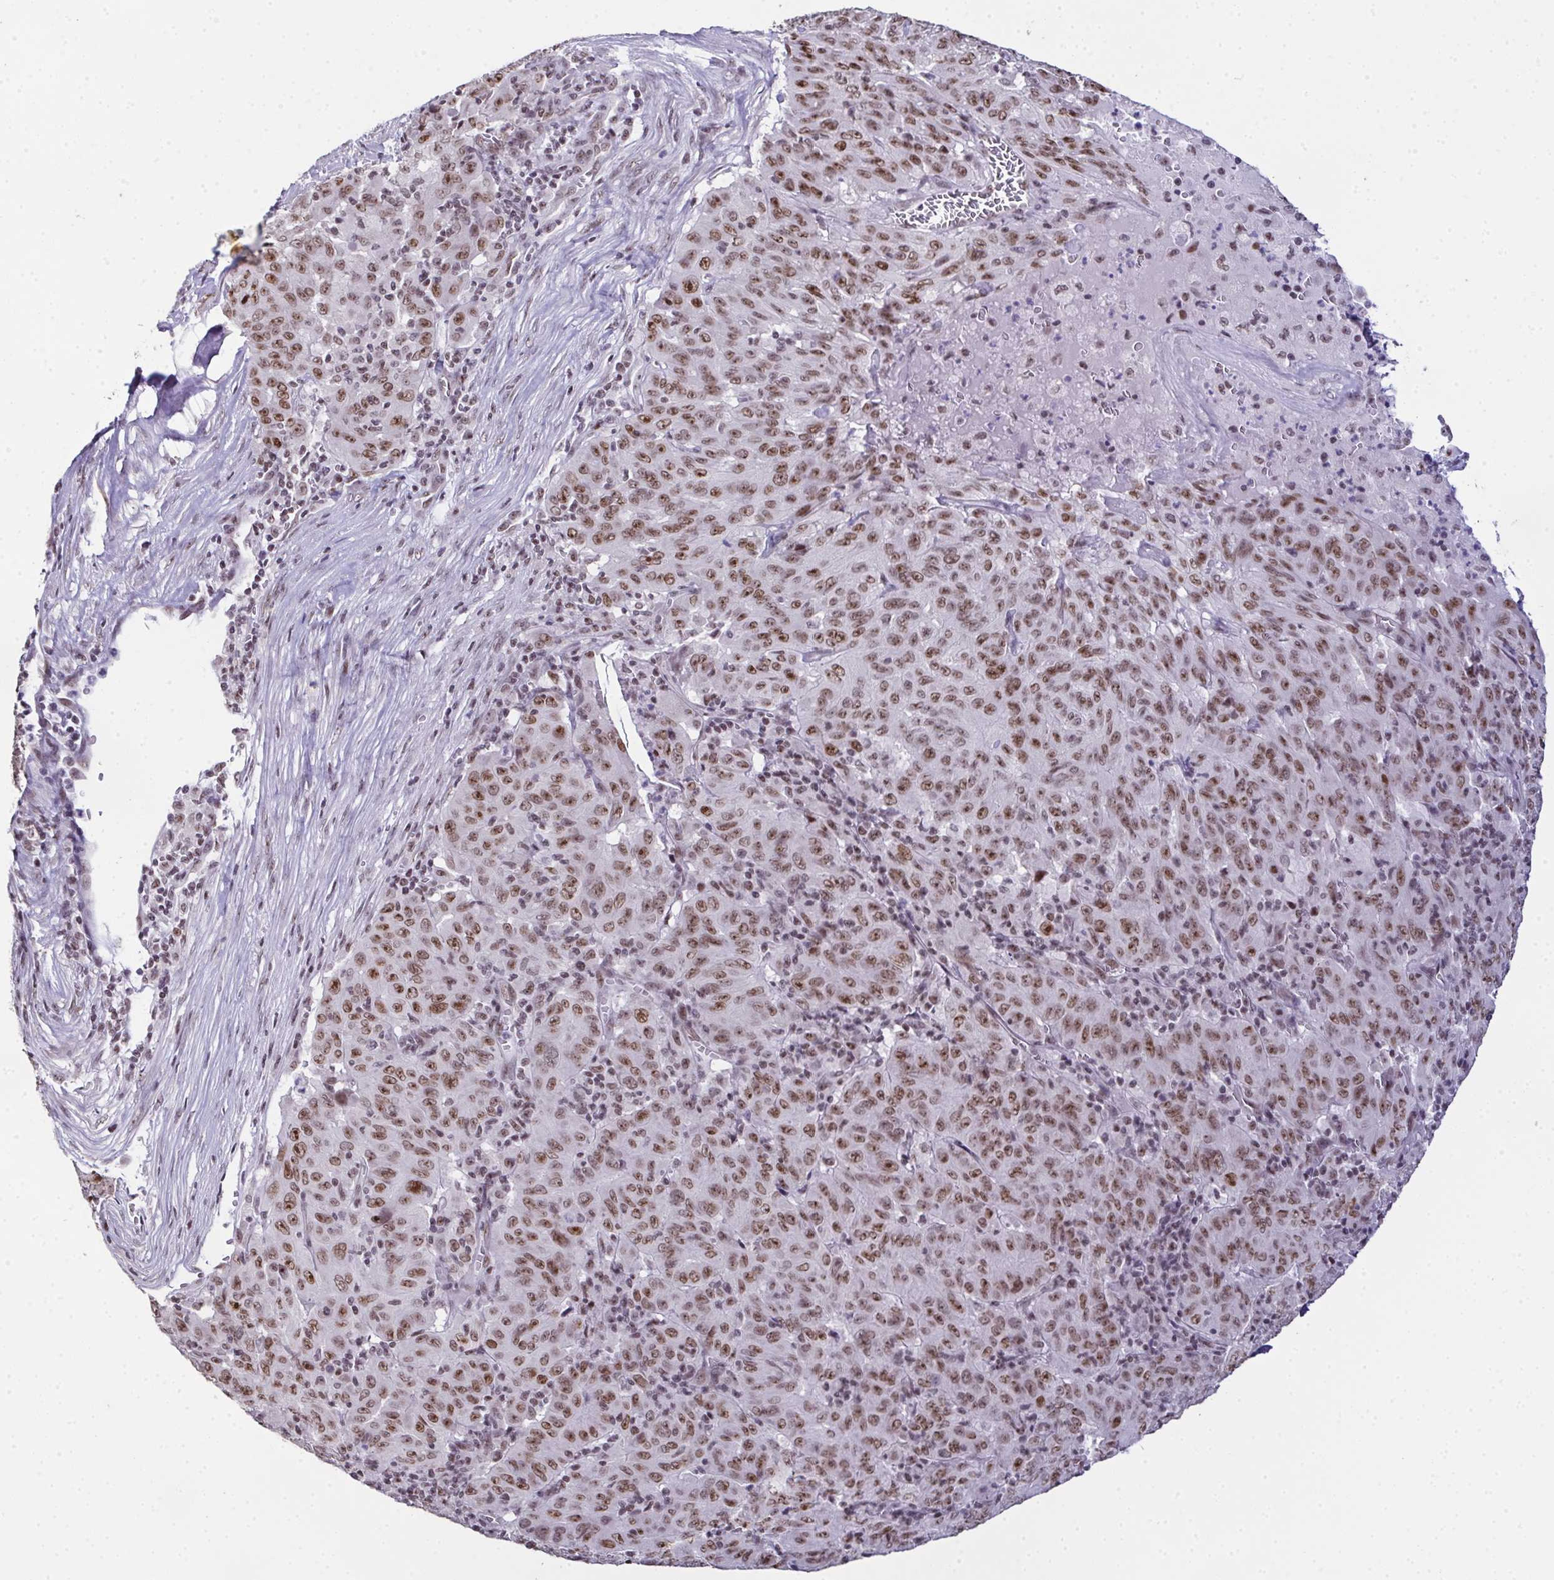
{"staining": {"intensity": "moderate", "quantity": ">75%", "location": "nuclear"}, "tissue": "pancreatic cancer", "cell_type": "Tumor cells", "image_type": "cancer", "snomed": [{"axis": "morphology", "description": "Adenocarcinoma, NOS"}, {"axis": "topography", "description": "Pancreas"}], "caption": "High-magnification brightfield microscopy of pancreatic cancer (adenocarcinoma) stained with DAB (3,3'-diaminobenzidine) (brown) and counterstained with hematoxylin (blue). tumor cells exhibit moderate nuclear positivity is present in approximately>75% of cells.", "gene": "ZNF800", "patient": {"sex": "male", "age": 63}}